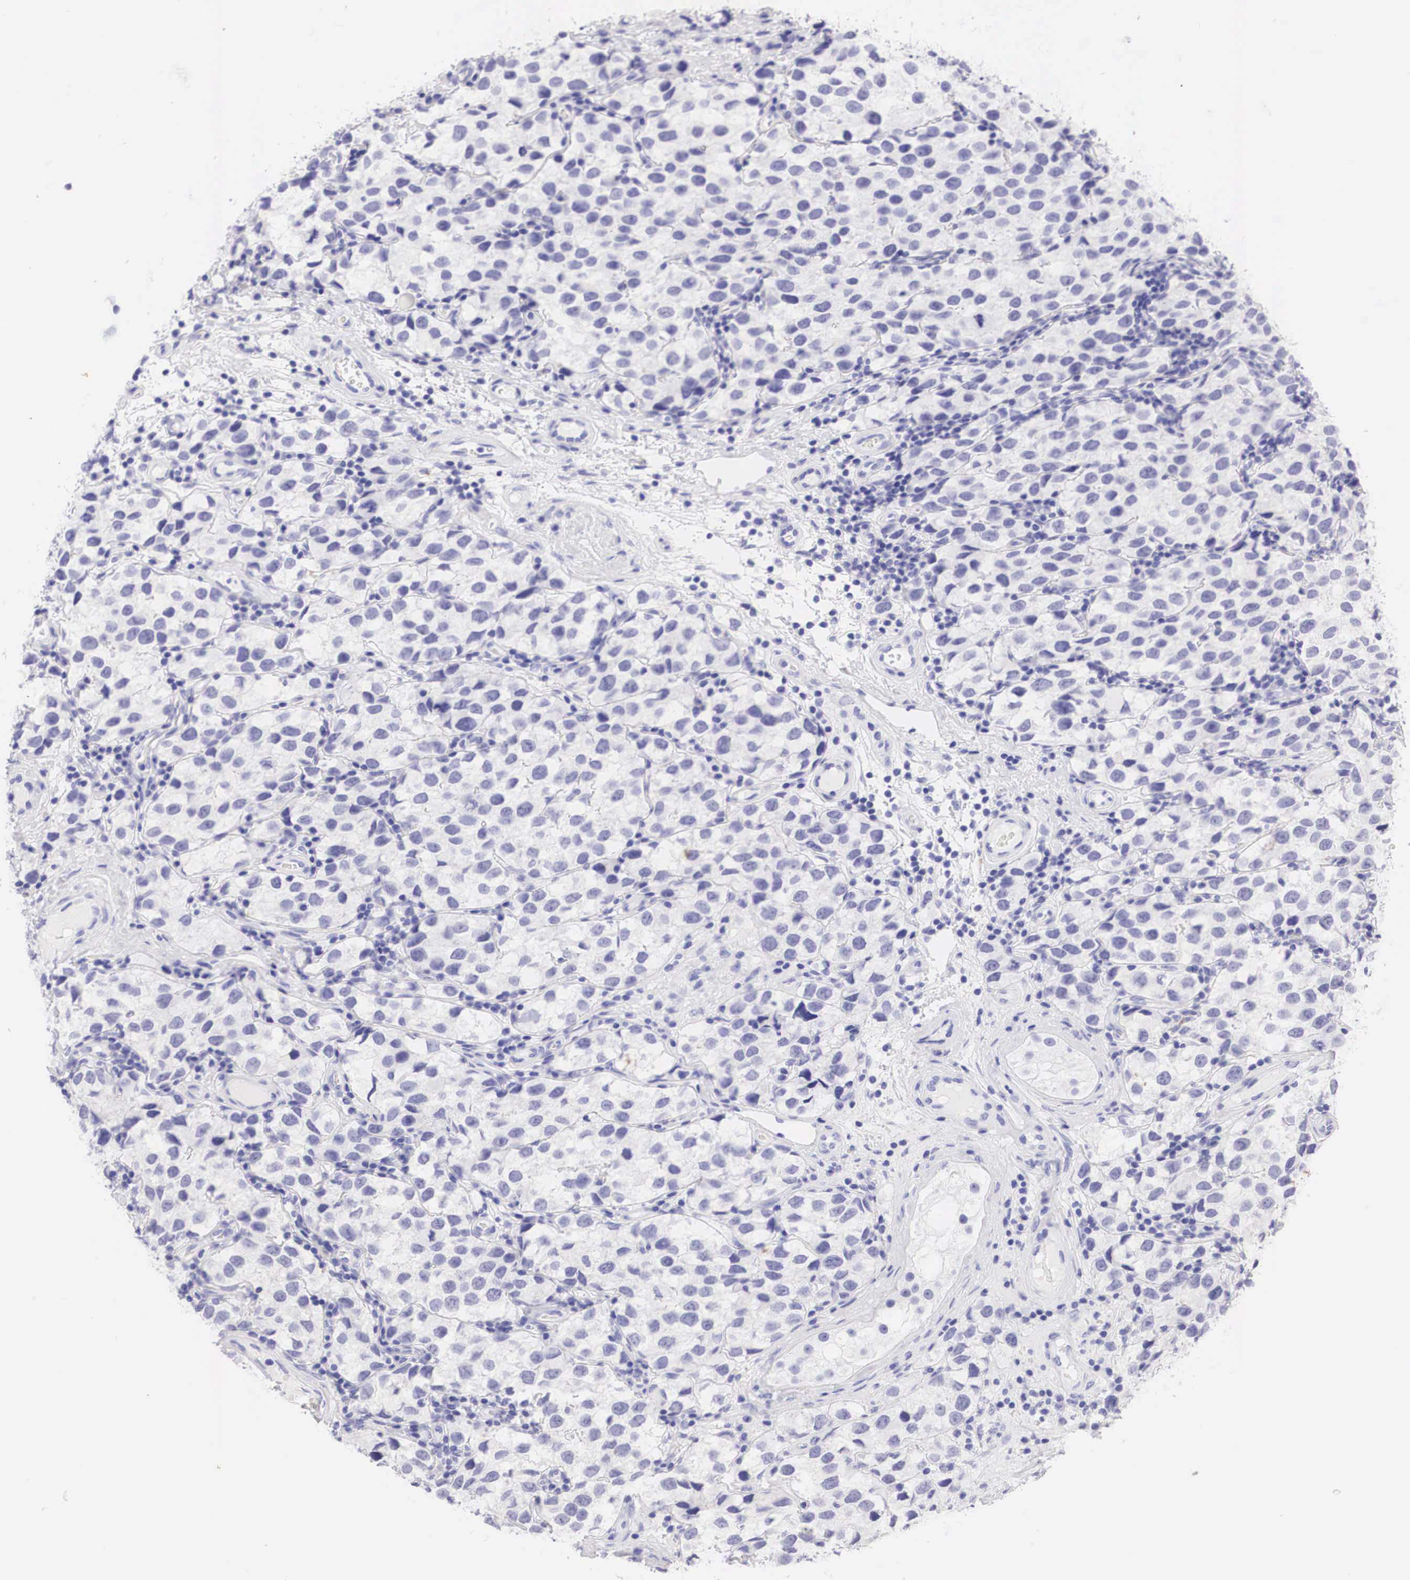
{"staining": {"intensity": "negative", "quantity": "none", "location": "none"}, "tissue": "testis cancer", "cell_type": "Tumor cells", "image_type": "cancer", "snomed": [{"axis": "morphology", "description": "Seminoma, NOS"}, {"axis": "topography", "description": "Testis"}], "caption": "Photomicrograph shows no protein expression in tumor cells of testis cancer tissue.", "gene": "TYR", "patient": {"sex": "male", "age": 39}}